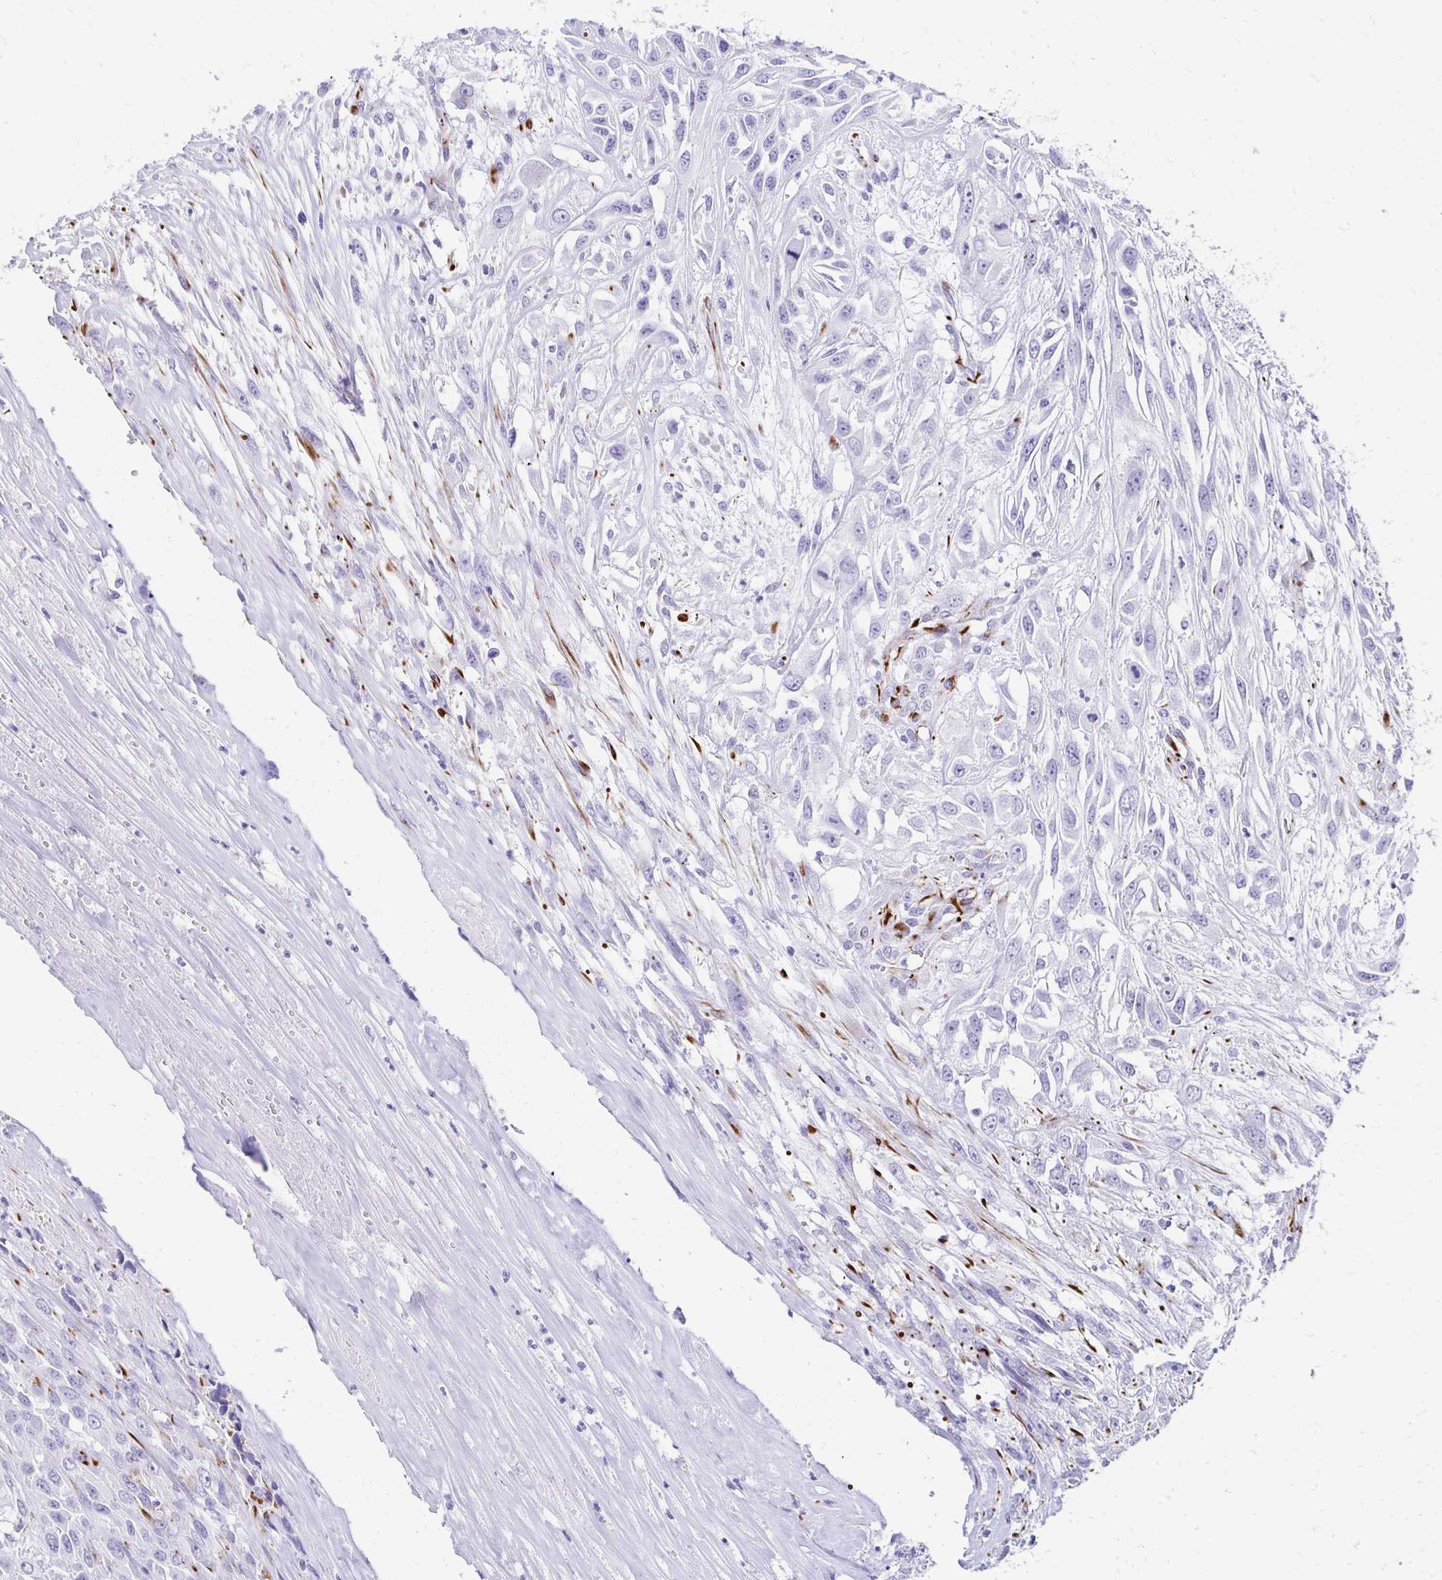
{"staining": {"intensity": "strong", "quantity": "<25%", "location": "cytoplasmic/membranous"}, "tissue": "urothelial cancer", "cell_type": "Tumor cells", "image_type": "cancer", "snomed": [{"axis": "morphology", "description": "Urothelial carcinoma, High grade"}, {"axis": "topography", "description": "Urinary bladder"}], "caption": "Urothelial cancer stained for a protein (brown) displays strong cytoplasmic/membranous positive positivity in about <25% of tumor cells.", "gene": "TMEM54", "patient": {"sex": "male", "age": 67}}